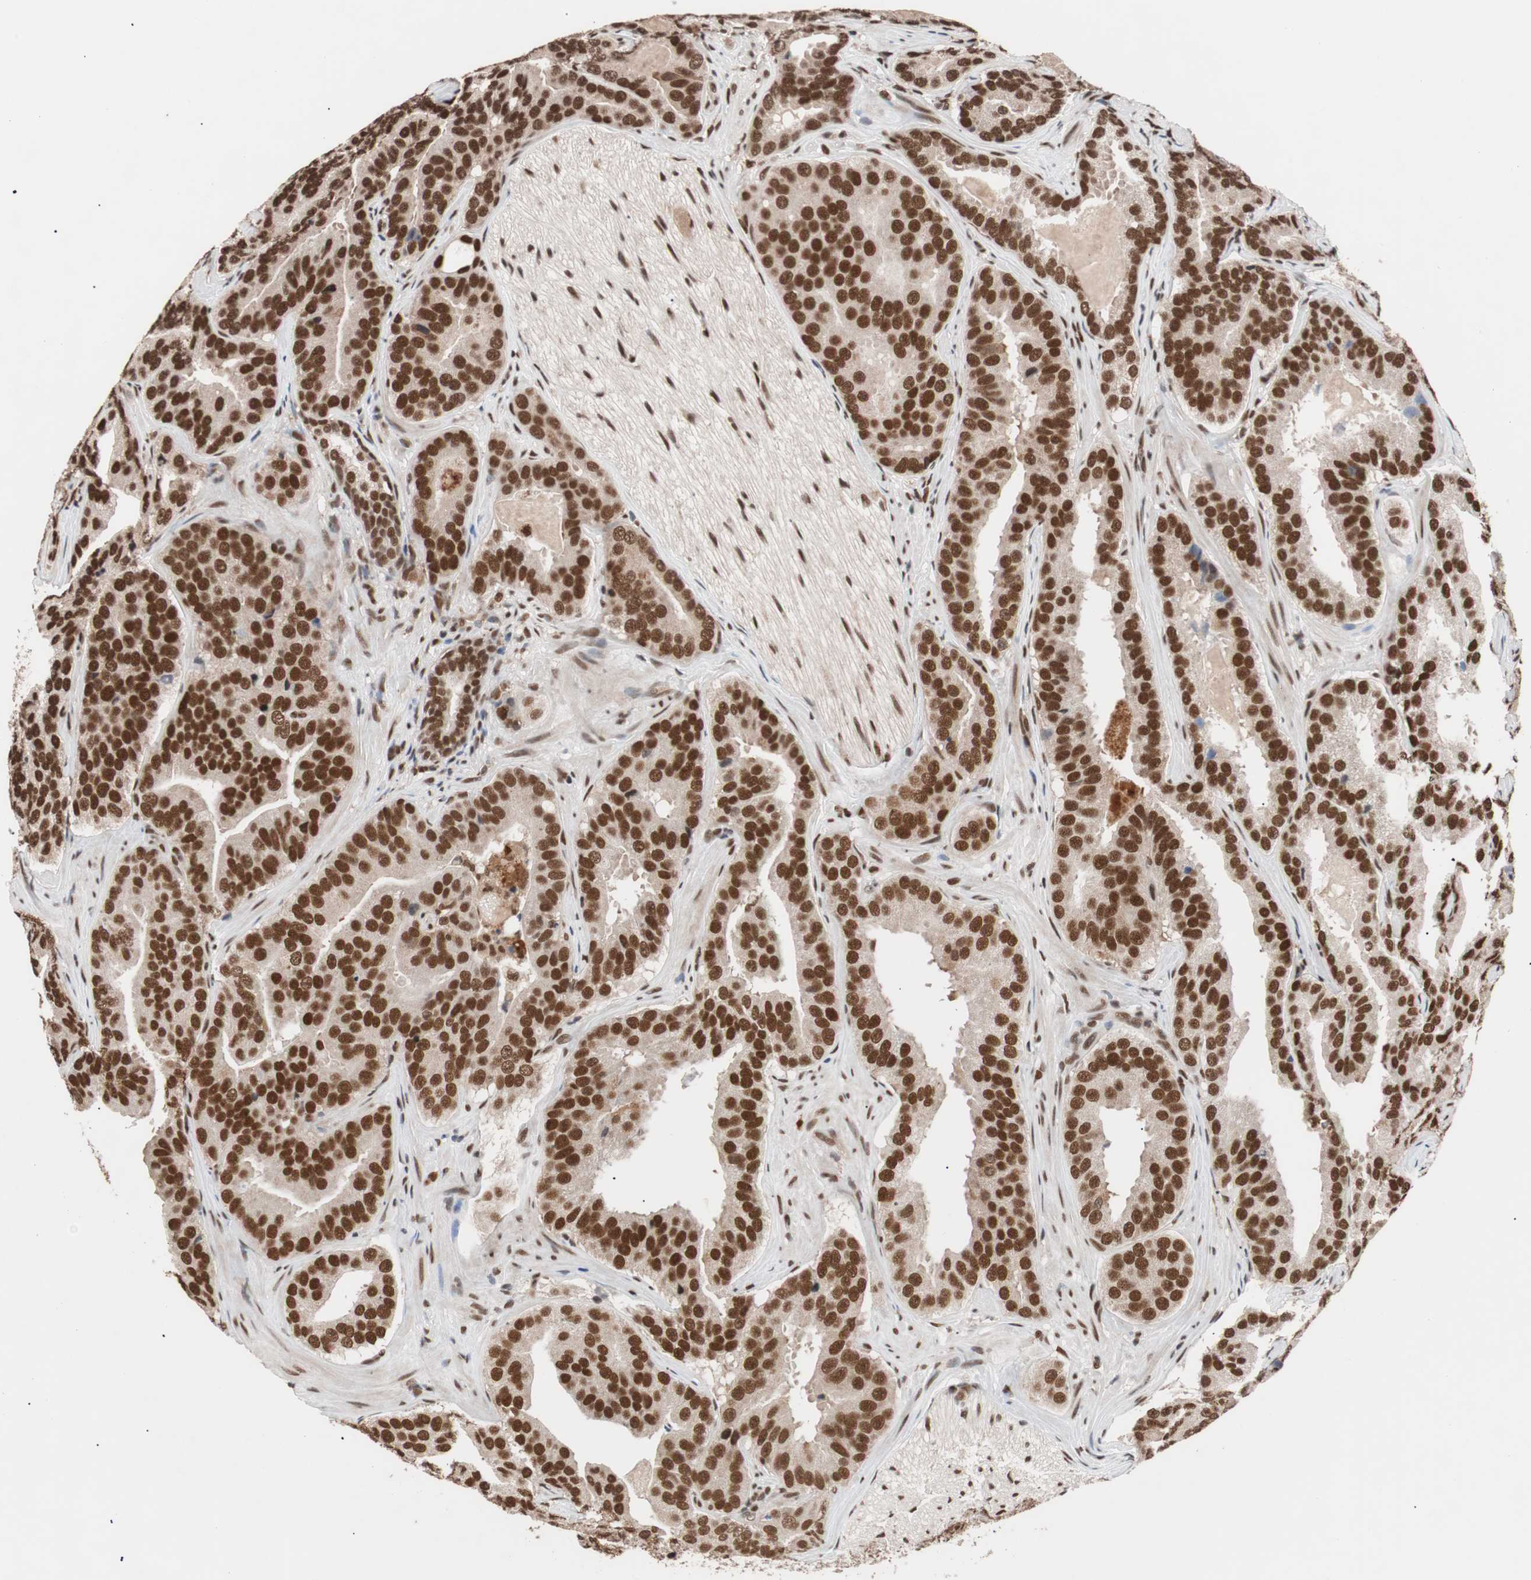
{"staining": {"intensity": "strong", "quantity": ">75%", "location": "nuclear"}, "tissue": "prostate cancer", "cell_type": "Tumor cells", "image_type": "cancer", "snomed": [{"axis": "morphology", "description": "Adenocarcinoma, Low grade"}, {"axis": "topography", "description": "Prostate"}], "caption": "This photomicrograph reveals immunohistochemistry staining of human prostate cancer, with high strong nuclear positivity in about >75% of tumor cells.", "gene": "CHAMP1", "patient": {"sex": "male", "age": 59}}